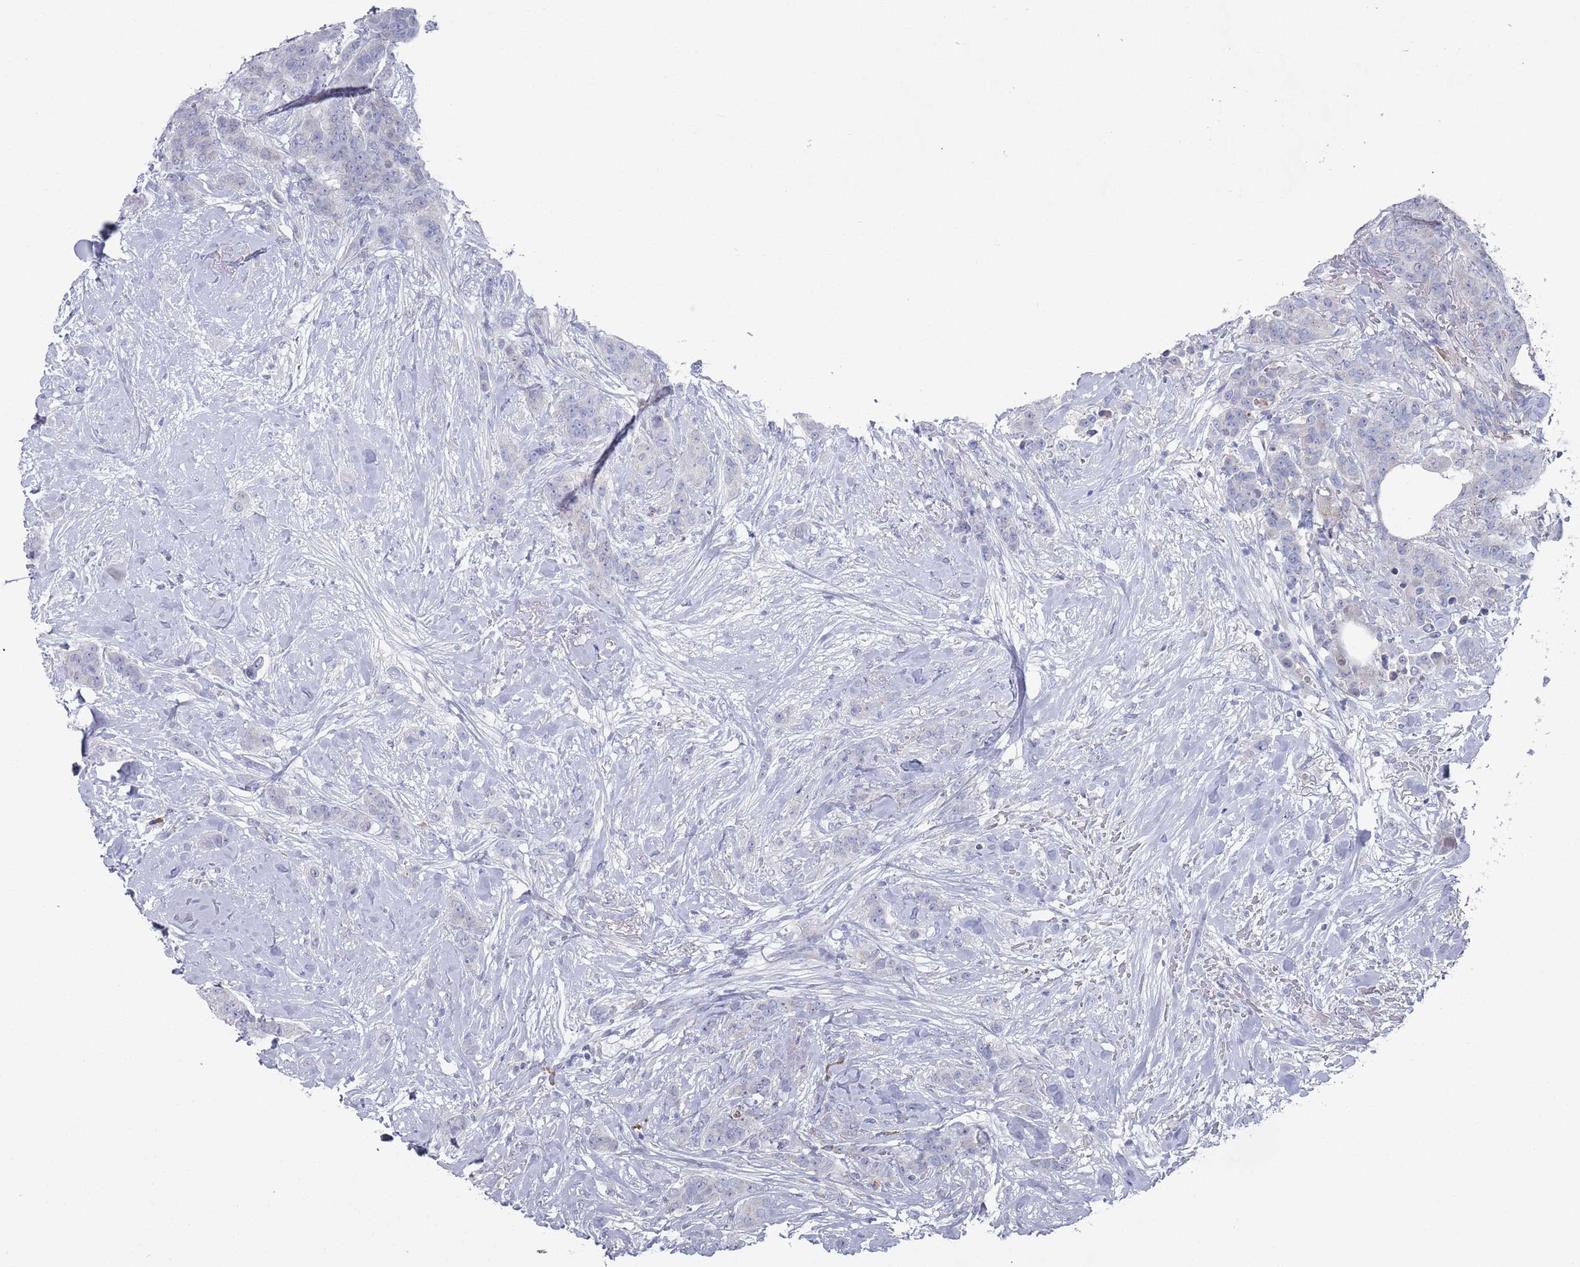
{"staining": {"intensity": "negative", "quantity": "none", "location": "none"}, "tissue": "breast cancer", "cell_type": "Tumor cells", "image_type": "cancer", "snomed": [{"axis": "morphology", "description": "Duct carcinoma"}, {"axis": "topography", "description": "Breast"}], "caption": "Immunohistochemical staining of invasive ductal carcinoma (breast) displays no significant expression in tumor cells. (DAB (3,3'-diaminobenzidine) IHC with hematoxylin counter stain).", "gene": "MAT1A", "patient": {"sex": "female", "age": 40}}